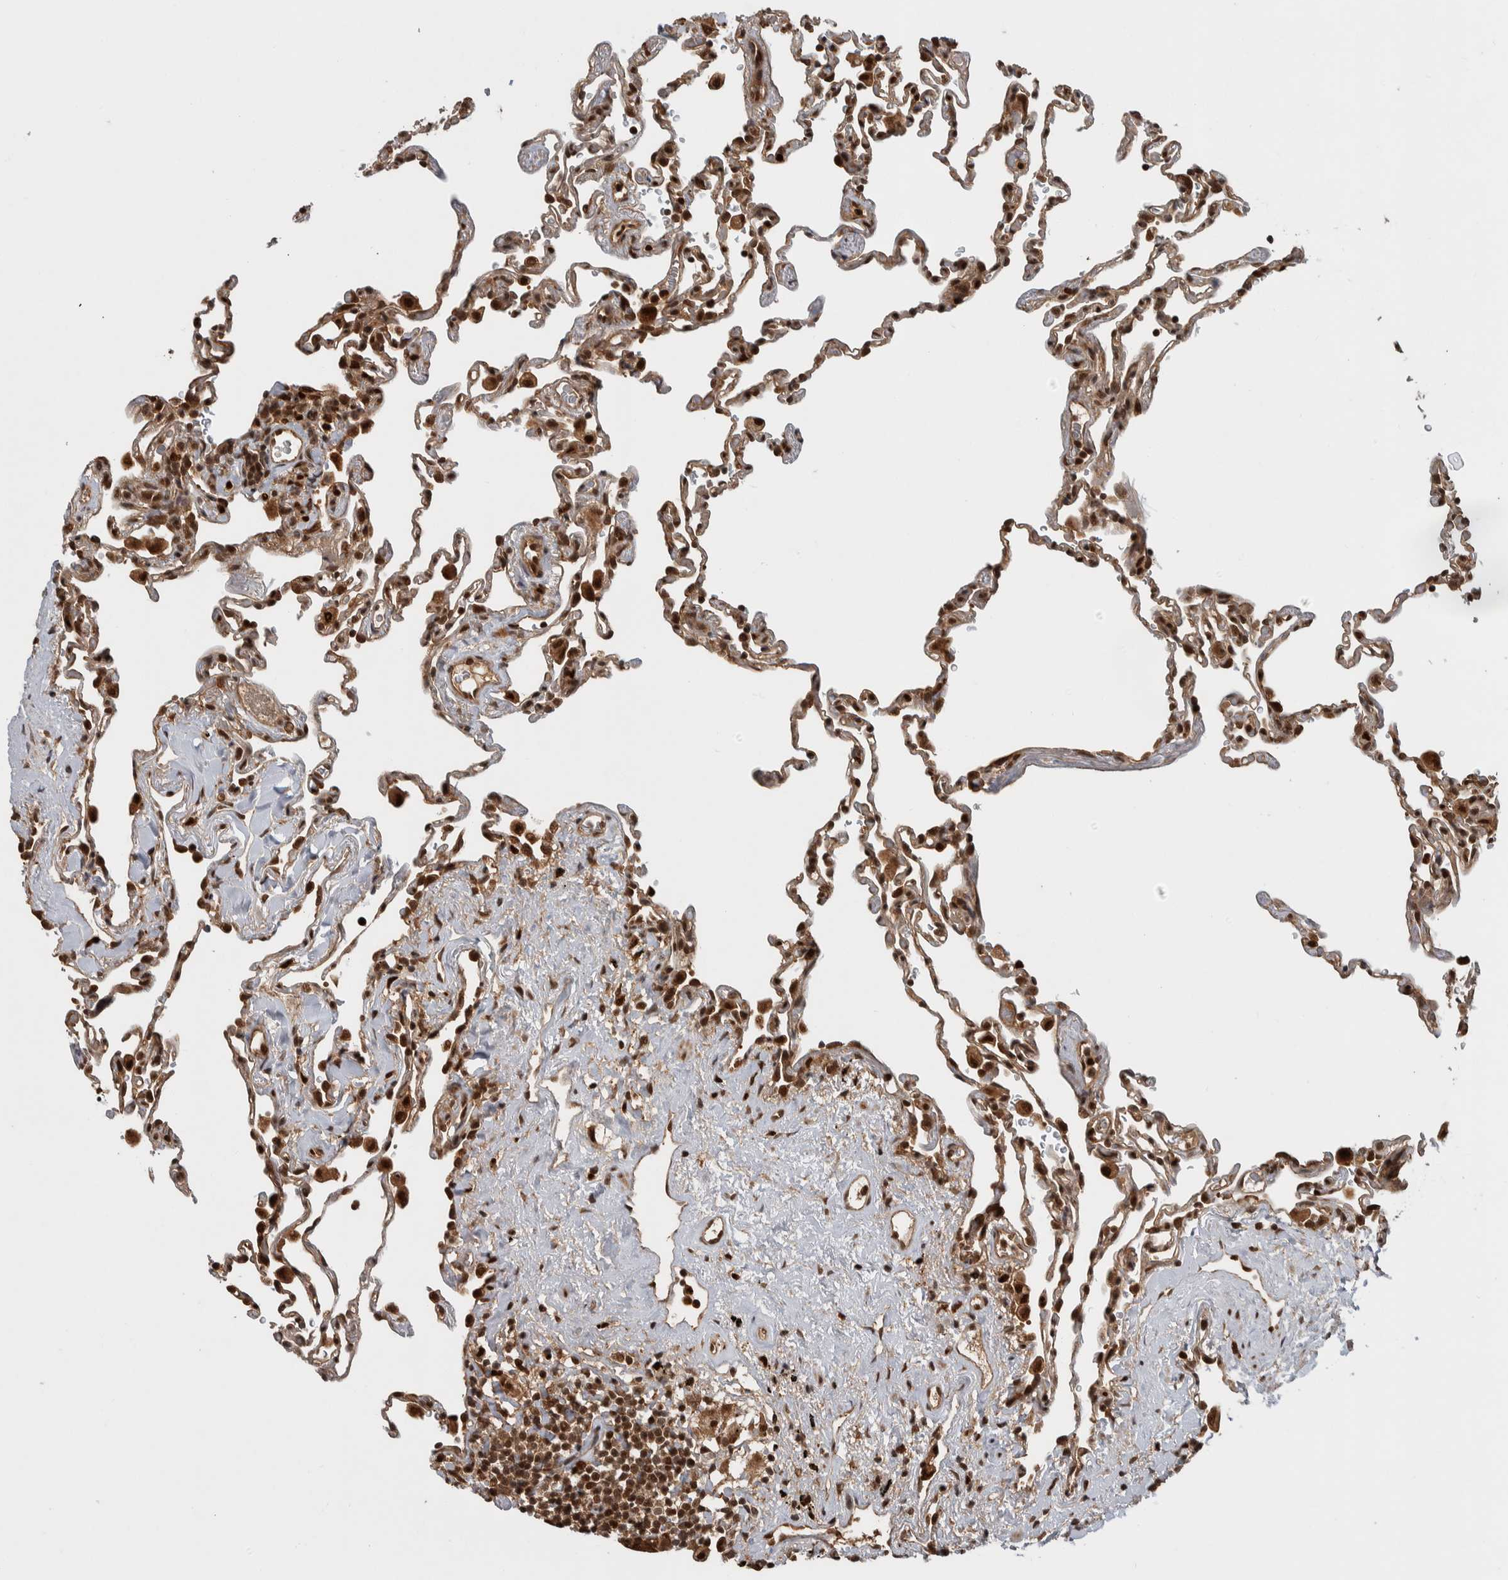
{"staining": {"intensity": "strong", "quantity": "25%-75%", "location": "cytoplasmic/membranous,nuclear"}, "tissue": "lung", "cell_type": "Alveolar cells", "image_type": "normal", "snomed": [{"axis": "morphology", "description": "Normal tissue, NOS"}, {"axis": "topography", "description": "Lung"}], "caption": "Immunohistochemistry photomicrograph of normal lung: lung stained using IHC demonstrates high levels of strong protein expression localized specifically in the cytoplasmic/membranous,nuclear of alveolar cells, appearing as a cytoplasmic/membranous,nuclear brown color.", "gene": "RPS6KA4", "patient": {"sex": "male", "age": 59}}